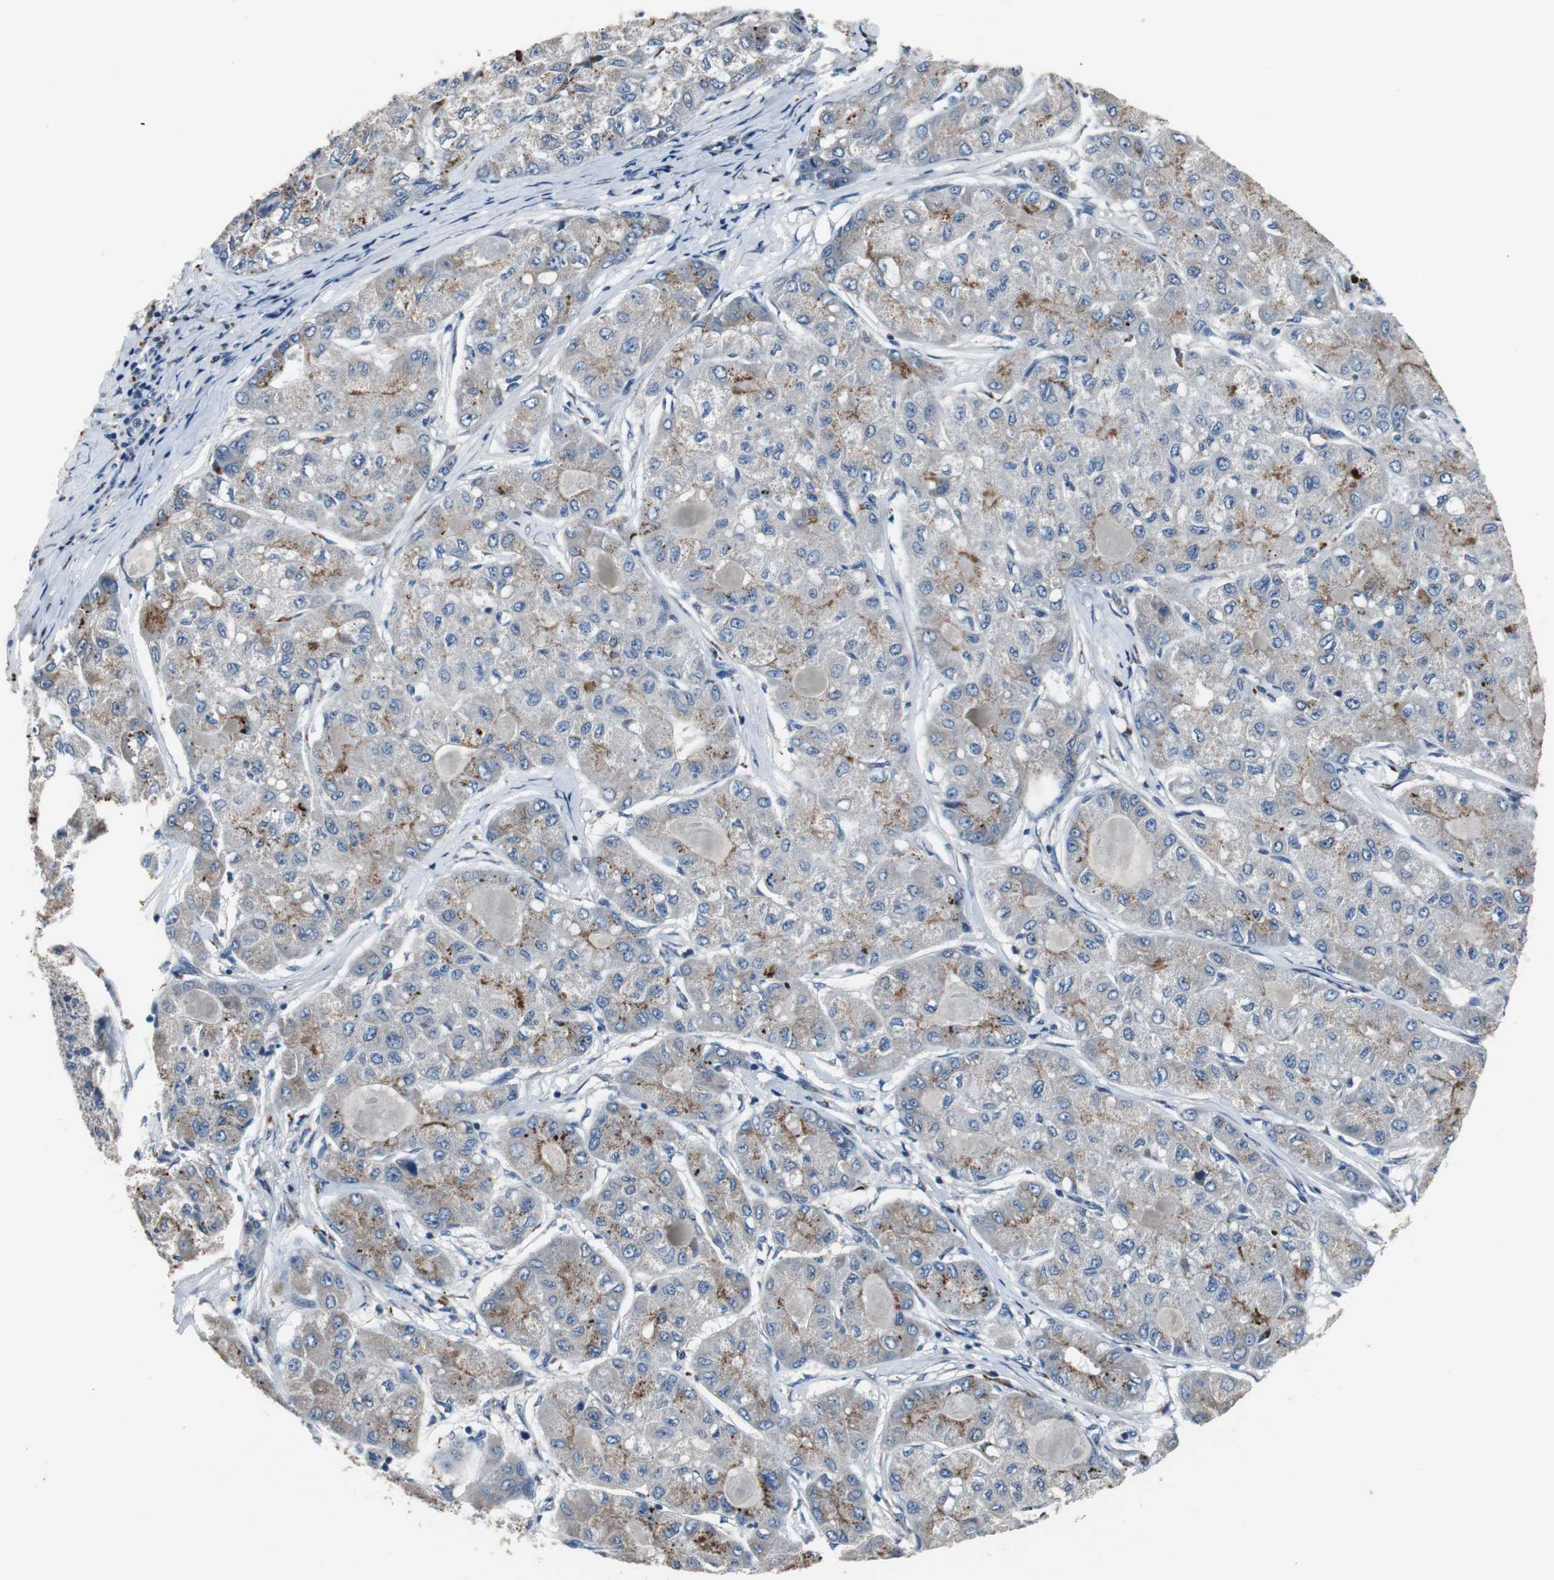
{"staining": {"intensity": "strong", "quantity": "<25%", "location": "cytoplasmic/membranous"}, "tissue": "liver cancer", "cell_type": "Tumor cells", "image_type": "cancer", "snomed": [{"axis": "morphology", "description": "Carcinoma, Hepatocellular, NOS"}, {"axis": "topography", "description": "Liver"}], "caption": "Immunohistochemical staining of human hepatocellular carcinoma (liver) reveals medium levels of strong cytoplasmic/membranous protein positivity in about <25% of tumor cells. The protein is stained brown, and the nuclei are stained in blue (DAB (3,3'-diaminobenzidine) IHC with brightfield microscopy, high magnification).", "gene": "PCYT1B", "patient": {"sex": "male", "age": 80}}